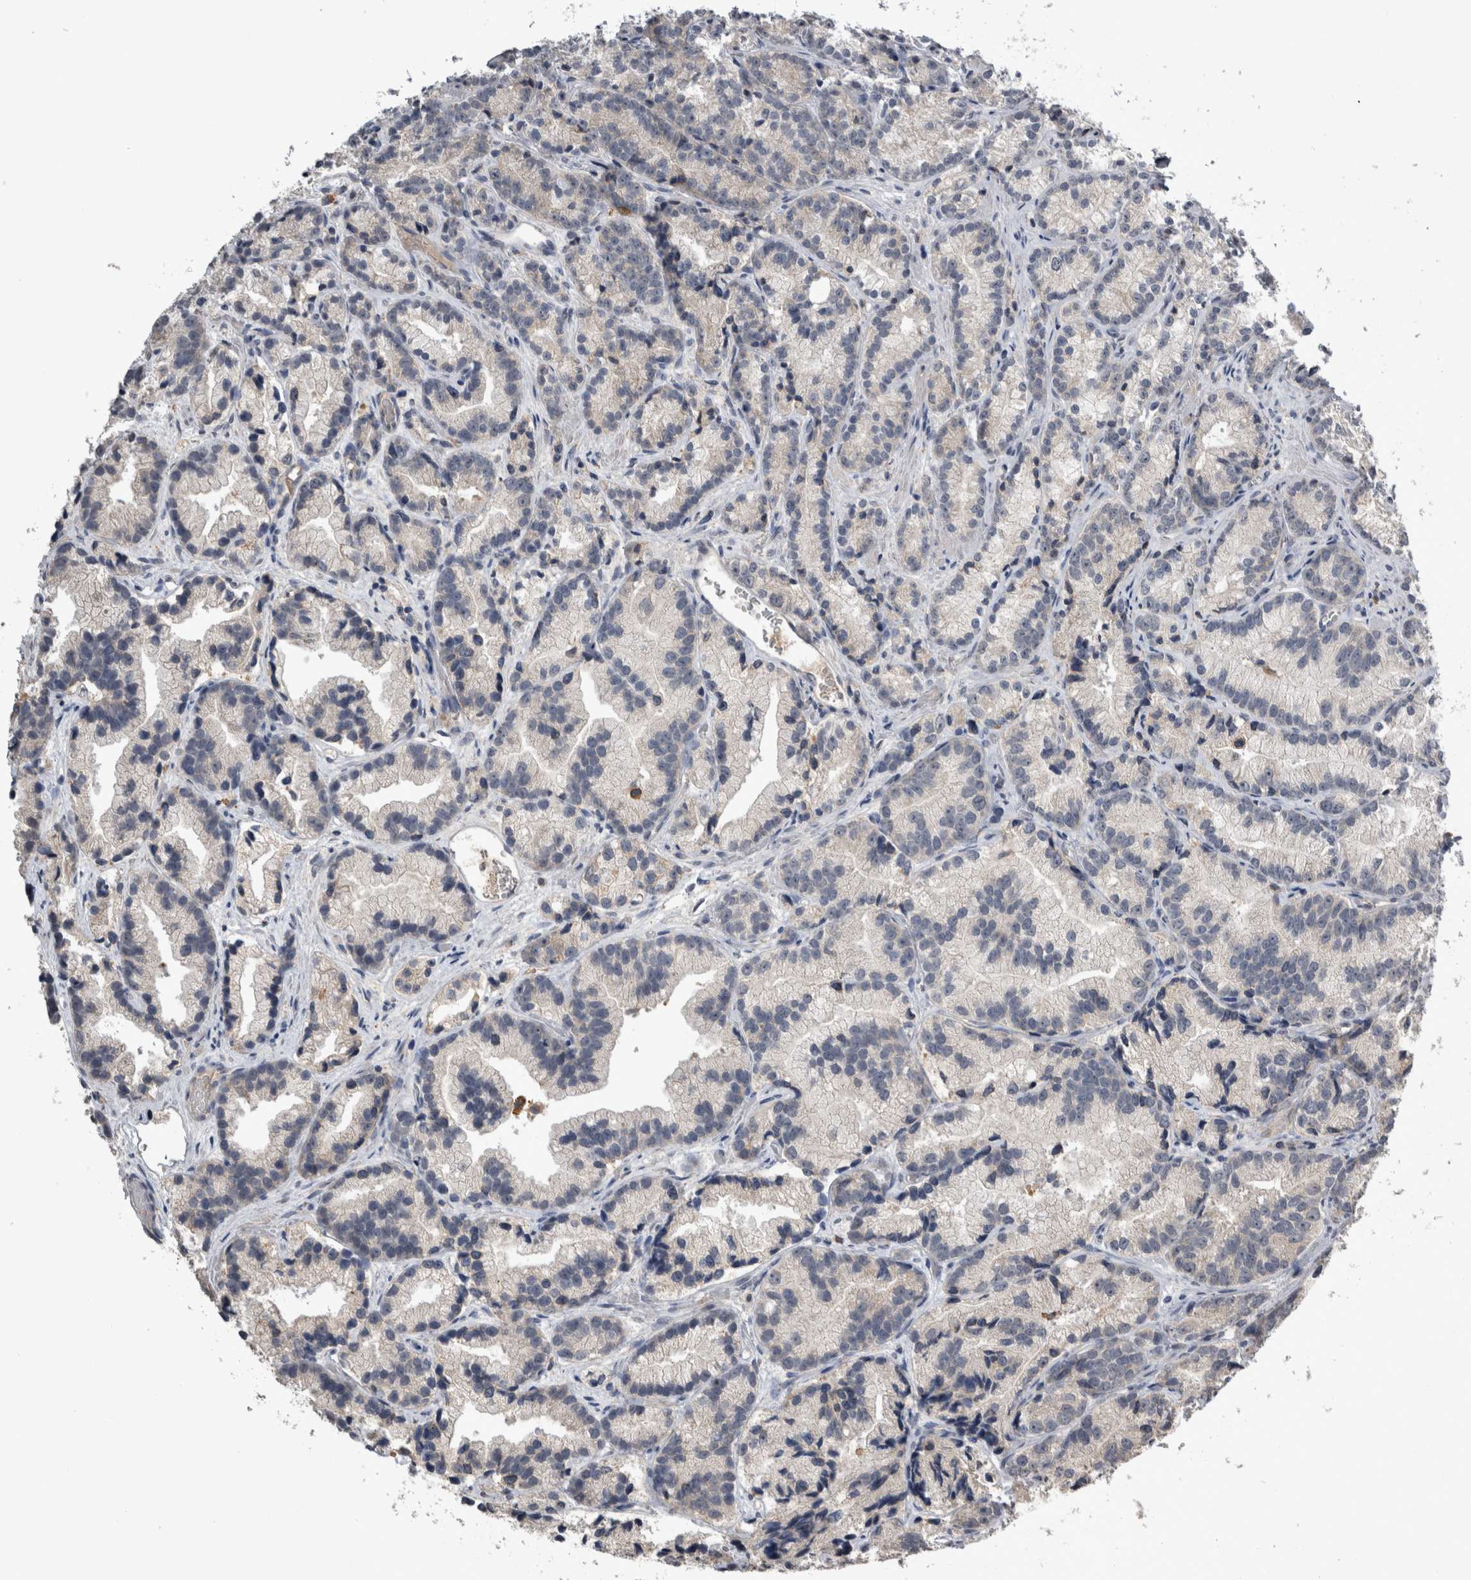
{"staining": {"intensity": "negative", "quantity": "none", "location": "none"}, "tissue": "prostate cancer", "cell_type": "Tumor cells", "image_type": "cancer", "snomed": [{"axis": "morphology", "description": "Adenocarcinoma, Low grade"}, {"axis": "topography", "description": "Prostate"}], "caption": "Immunohistochemistry (IHC) of prostate low-grade adenocarcinoma exhibits no staining in tumor cells.", "gene": "ANXA13", "patient": {"sex": "male", "age": 89}}